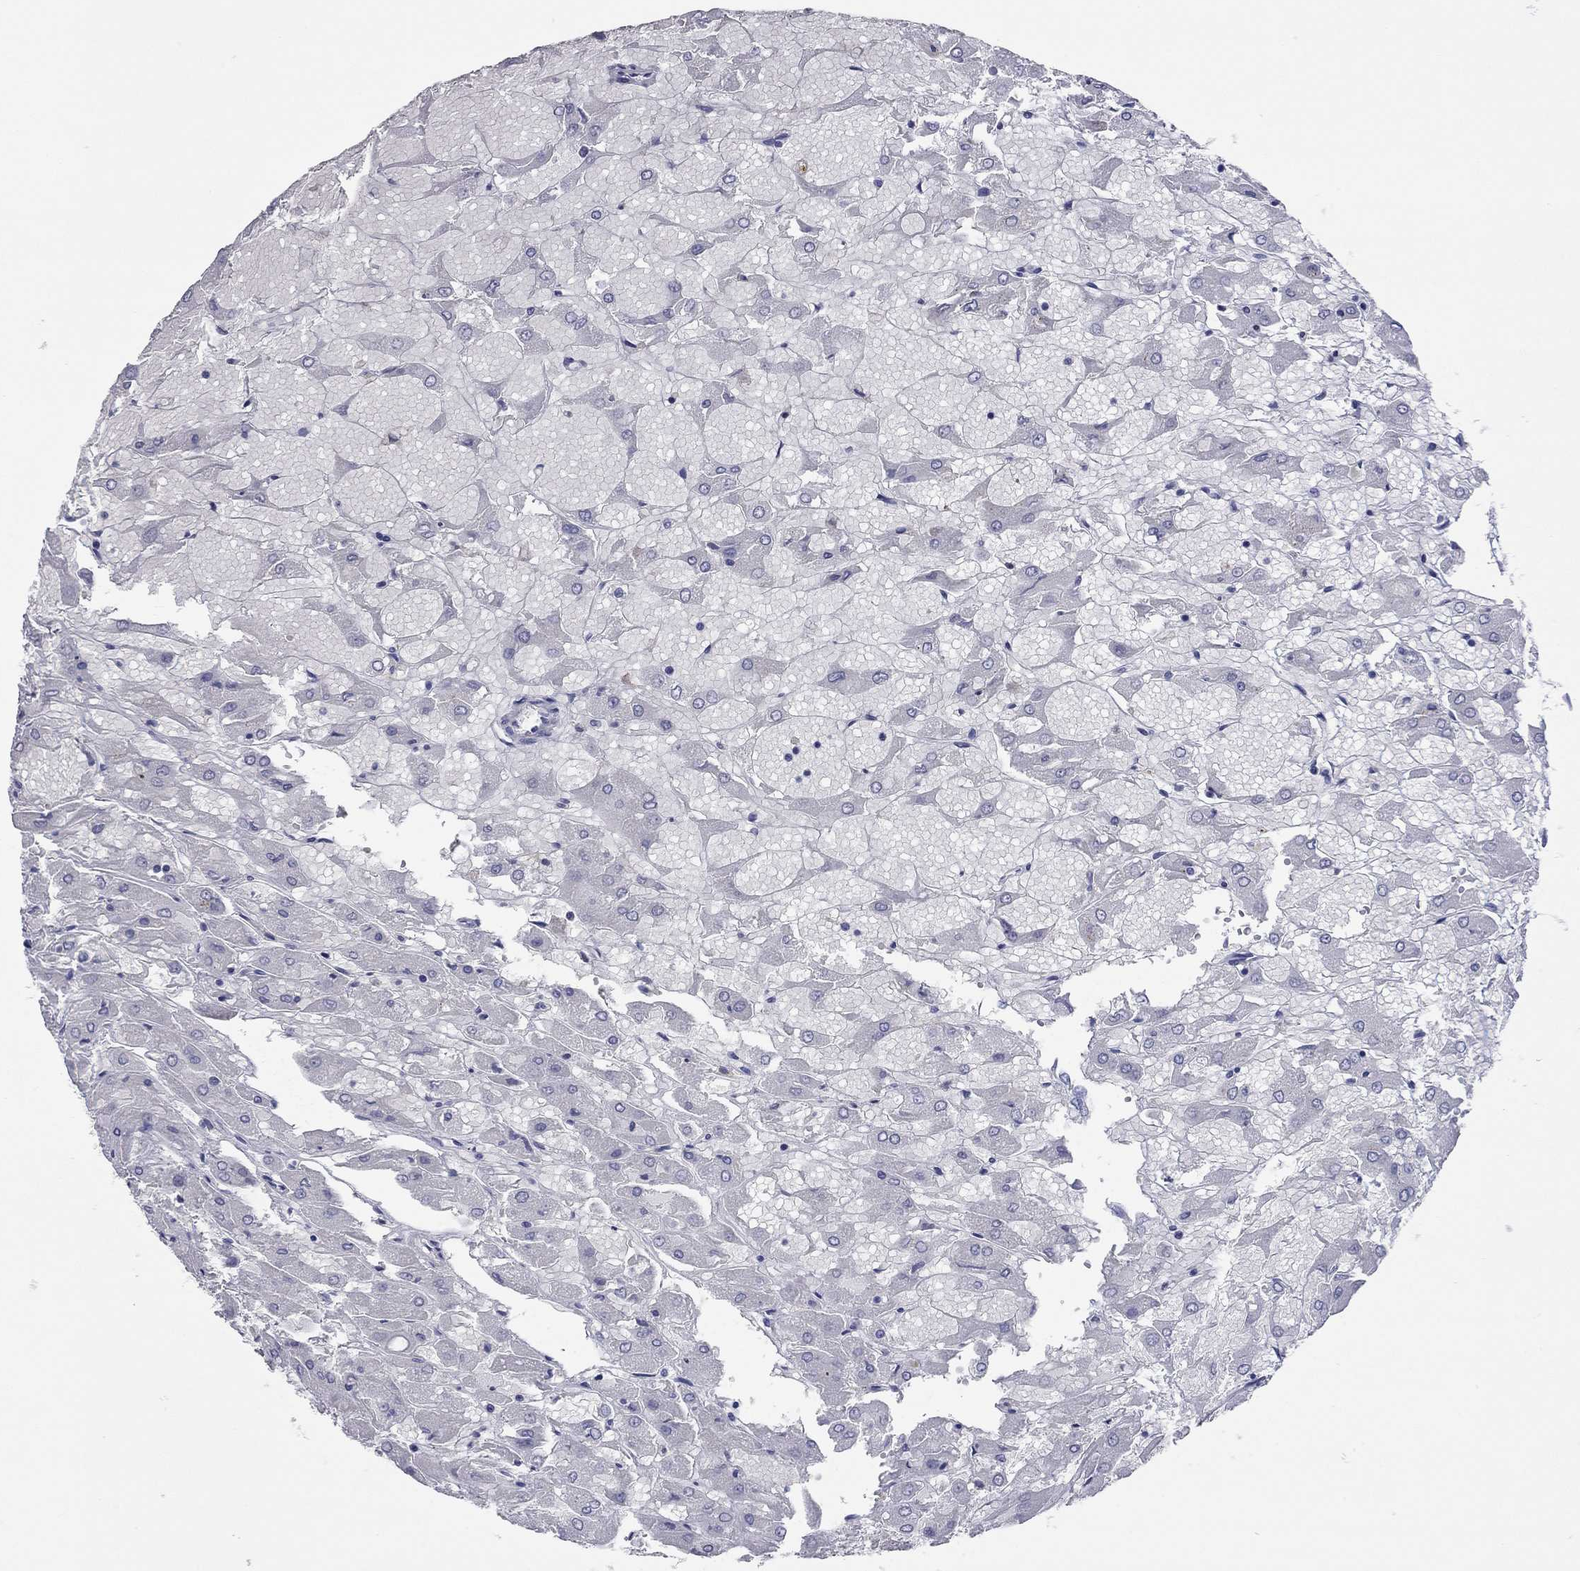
{"staining": {"intensity": "negative", "quantity": "none", "location": "none"}, "tissue": "renal cancer", "cell_type": "Tumor cells", "image_type": "cancer", "snomed": [{"axis": "morphology", "description": "Adenocarcinoma, NOS"}, {"axis": "topography", "description": "Kidney"}], "caption": "Immunohistochemistry of human renal cancer (adenocarcinoma) reveals no staining in tumor cells.", "gene": "ACTL7B", "patient": {"sex": "male", "age": 72}}